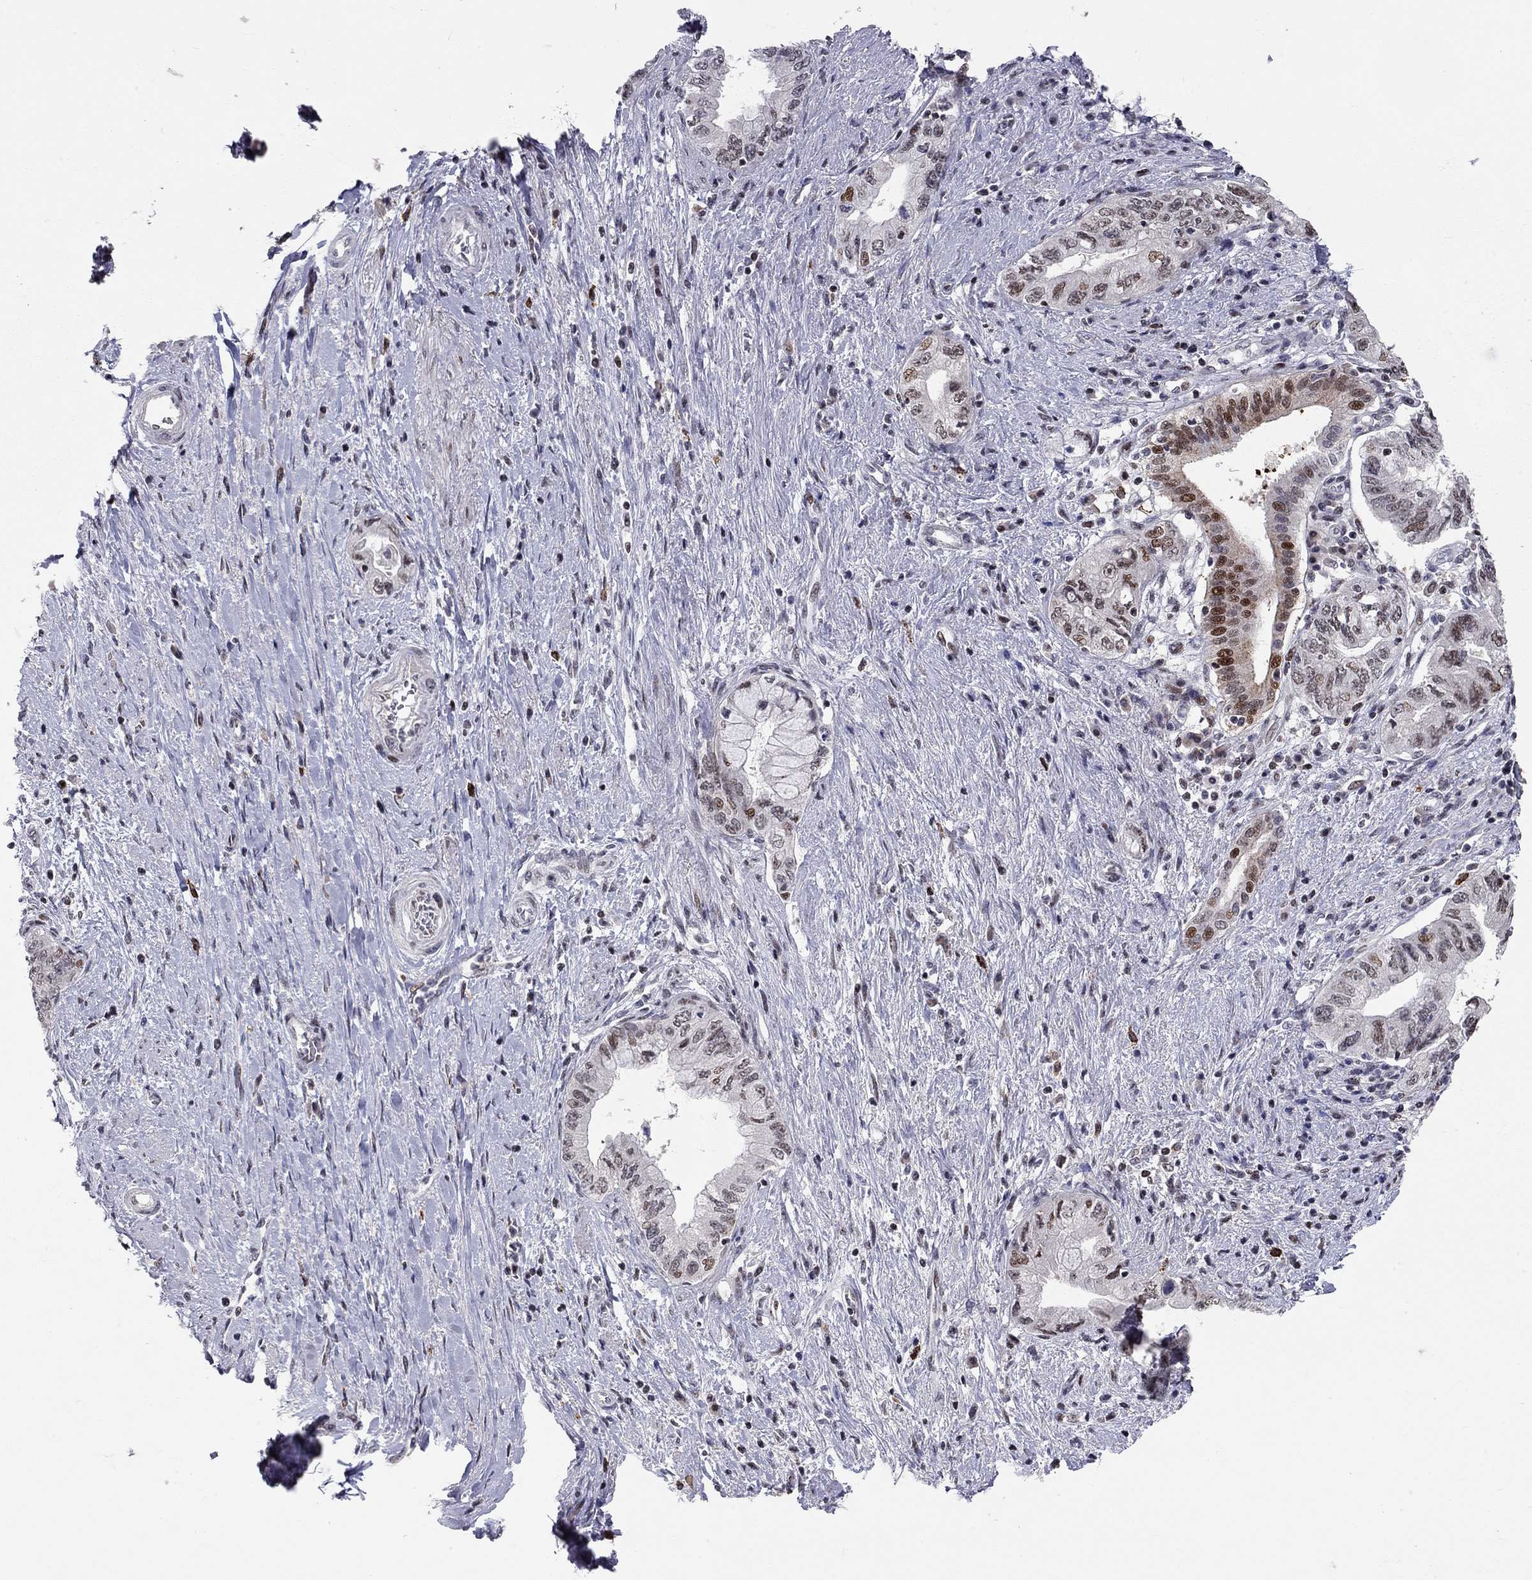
{"staining": {"intensity": "strong", "quantity": "<25%", "location": "nuclear"}, "tissue": "pancreatic cancer", "cell_type": "Tumor cells", "image_type": "cancer", "snomed": [{"axis": "morphology", "description": "Adenocarcinoma, NOS"}, {"axis": "topography", "description": "Pancreas"}], "caption": "A high-resolution image shows immunohistochemistry (IHC) staining of adenocarcinoma (pancreatic), which reveals strong nuclear staining in about <25% of tumor cells.", "gene": "HDAC3", "patient": {"sex": "female", "age": 73}}